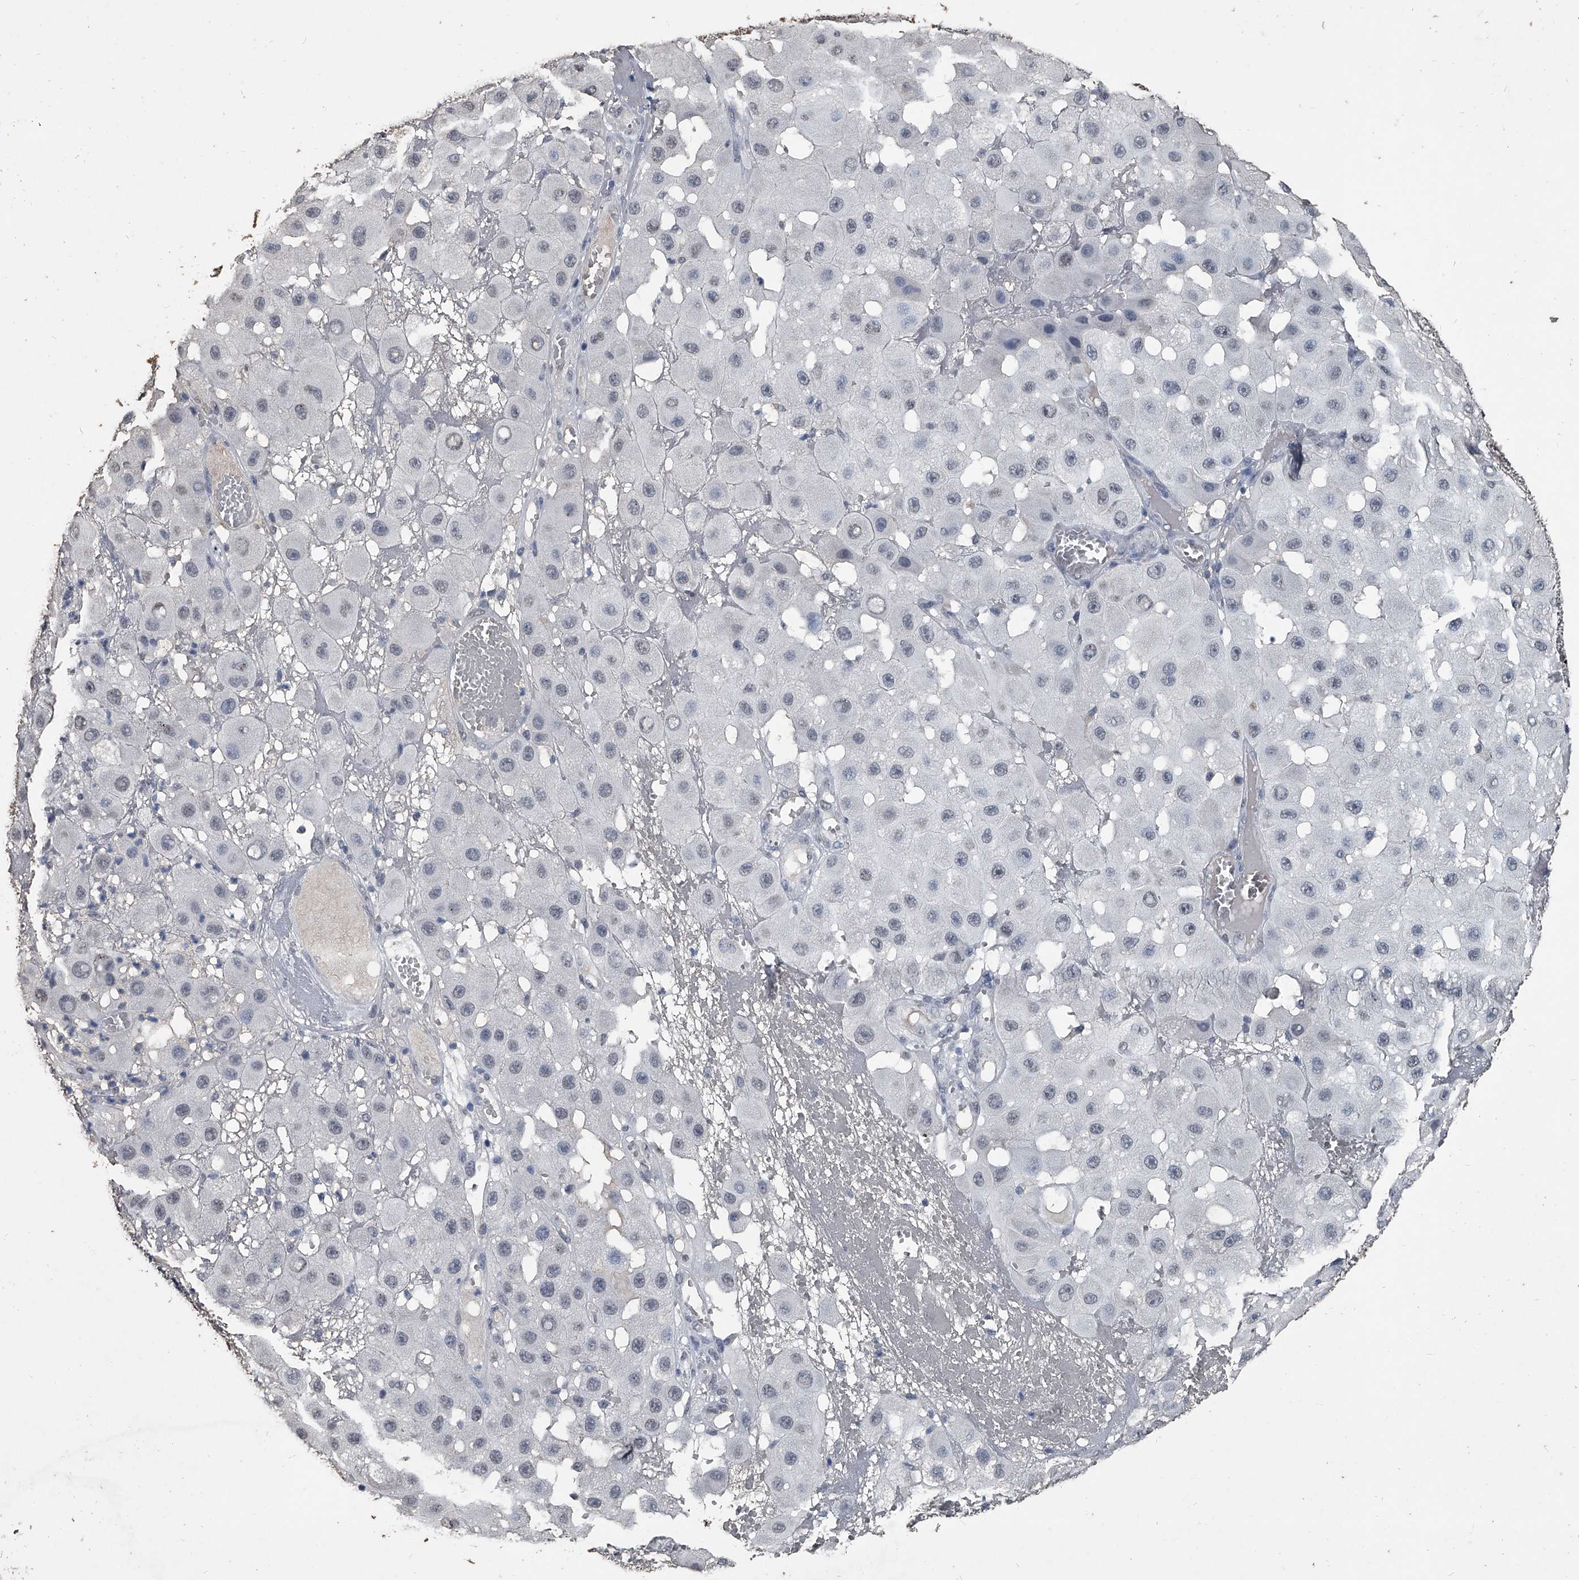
{"staining": {"intensity": "negative", "quantity": "none", "location": "none"}, "tissue": "melanoma", "cell_type": "Tumor cells", "image_type": "cancer", "snomed": [{"axis": "morphology", "description": "Malignant melanoma, NOS"}, {"axis": "topography", "description": "Skin"}], "caption": "There is no significant positivity in tumor cells of malignant melanoma.", "gene": "MATR3", "patient": {"sex": "female", "age": 81}}